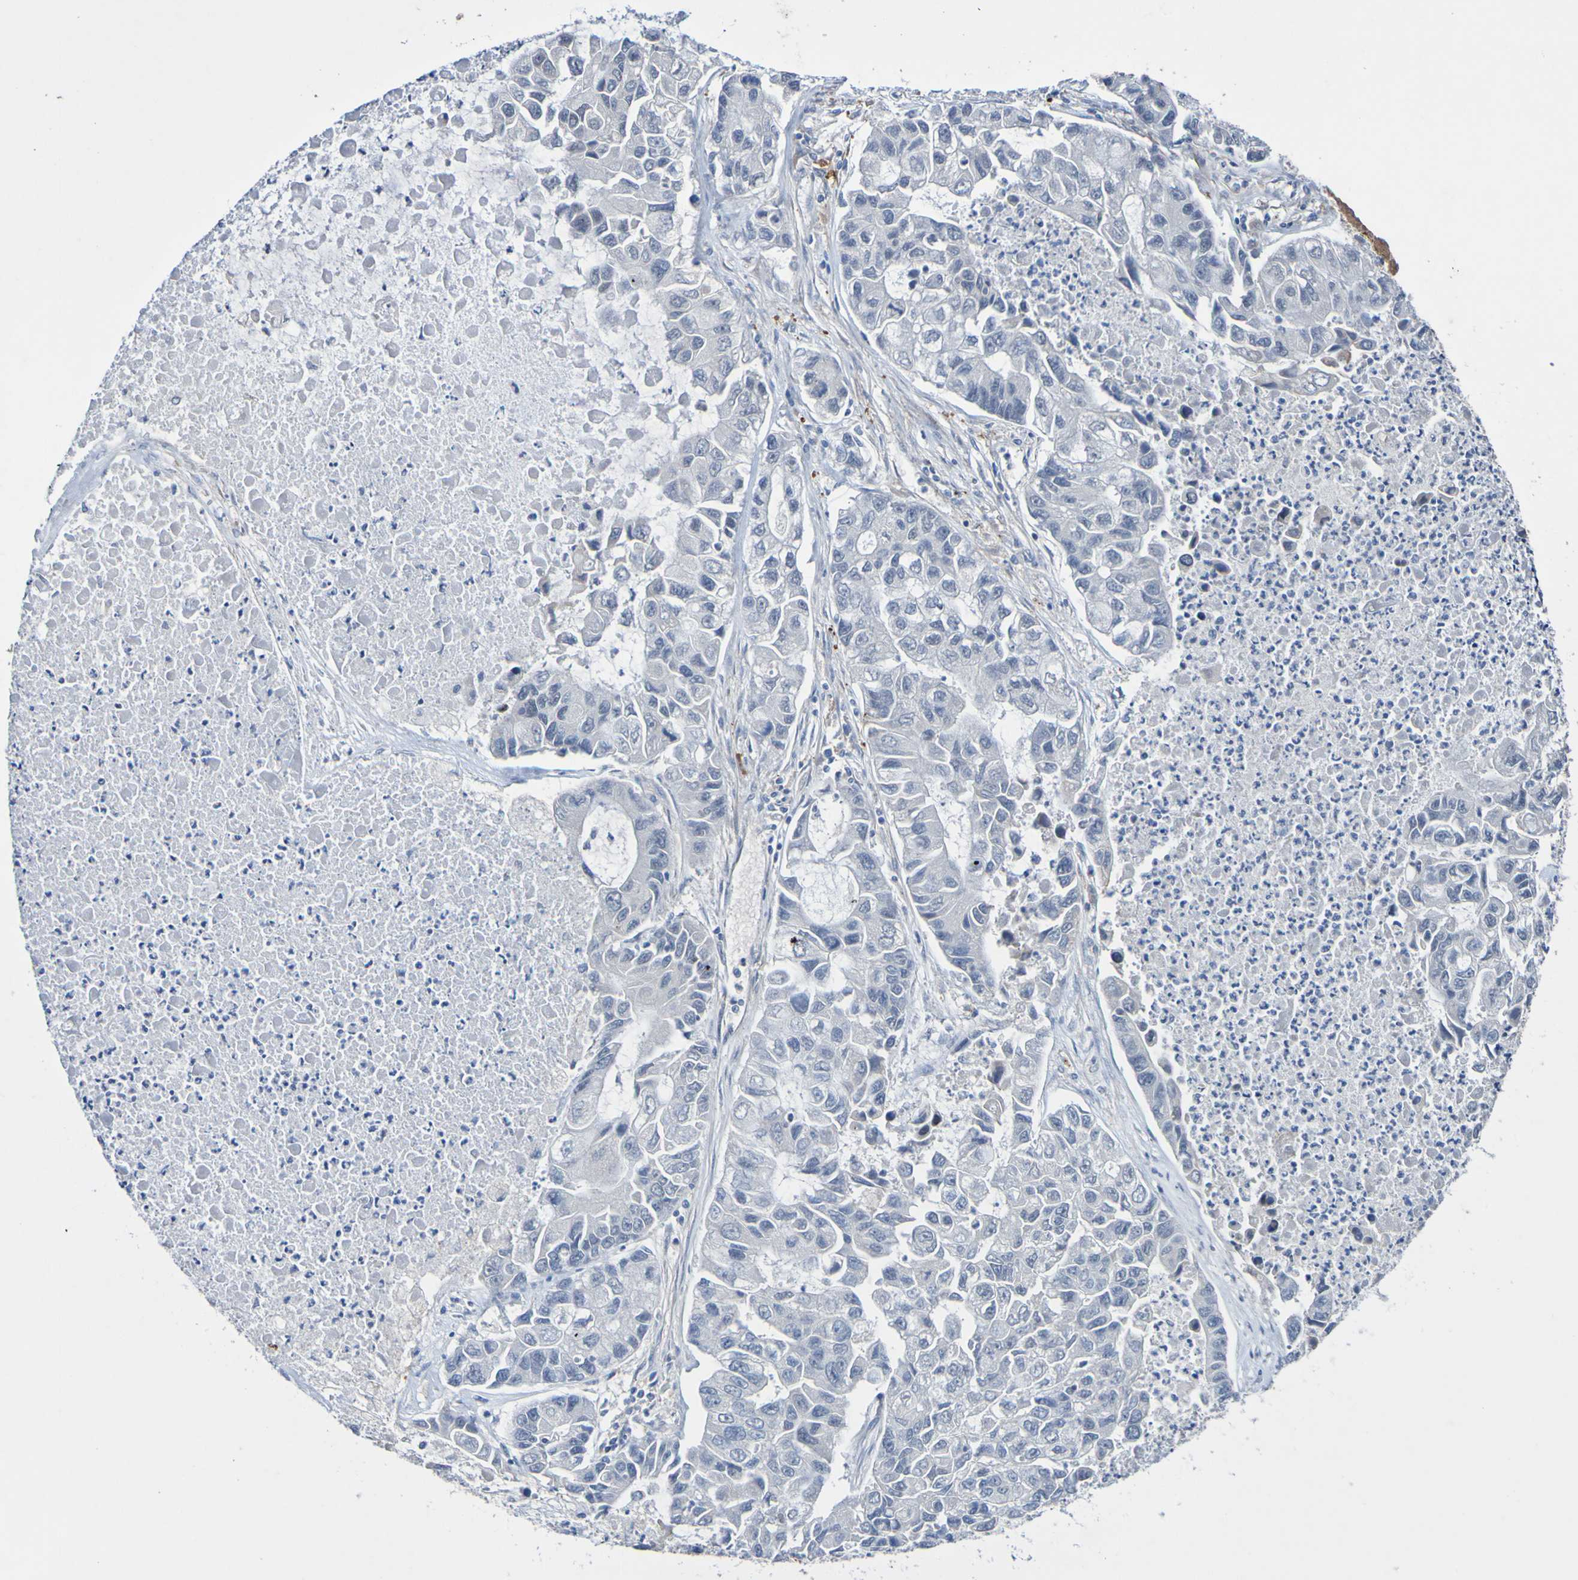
{"staining": {"intensity": "negative", "quantity": "none", "location": "none"}, "tissue": "lung cancer", "cell_type": "Tumor cells", "image_type": "cancer", "snomed": [{"axis": "morphology", "description": "Adenocarcinoma, NOS"}, {"axis": "topography", "description": "Lung"}], "caption": "Immunohistochemistry (IHC) of human lung cancer (adenocarcinoma) displays no staining in tumor cells. (Brightfield microscopy of DAB immunohistochemistry (IHC) at high magnification).", "gene": "PCGF1", "patient": {"sex": "female", "age": 51}}